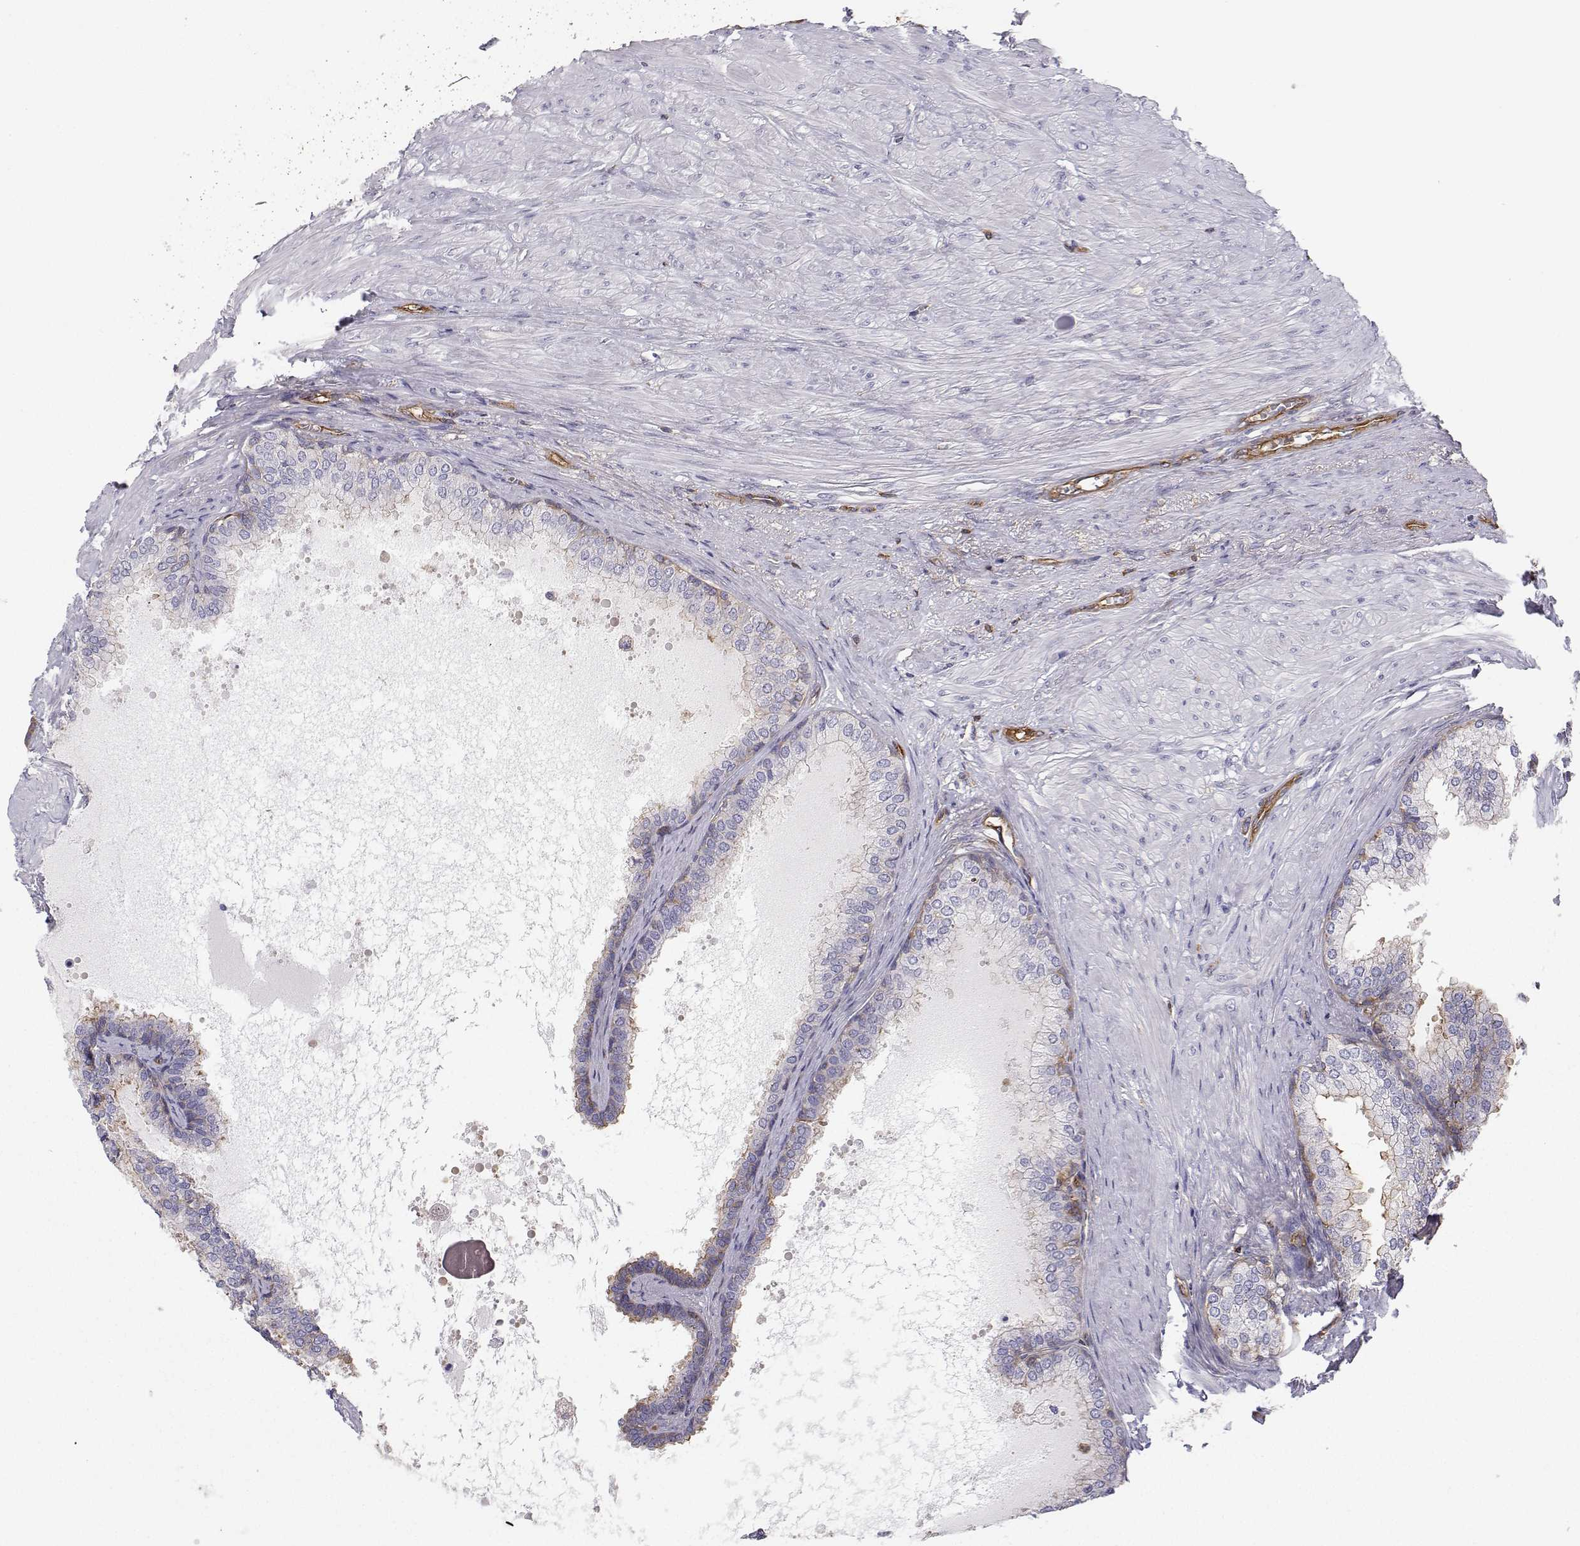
{"staining": {"intensity": "negative", "quantity": "none", "location": "none"}, "tissue": "prostate", "cell_type": "Glandular cells", "image_type": "normal", "snomed": [{"axis": "morphology", "description": "Normal tissue, NOS"}, {"axis": "topography", "description": "Prostate"}, {"axis": "topography", "description": "Peripheral nerve tissue"}], "caption": "Prostate was stained to show a protein in brown. There is no significant positivity in glandular cells. Nuclei are stained in blue.", "gene": "MYH9", "patient": {"sex": "male", "age": 55}}